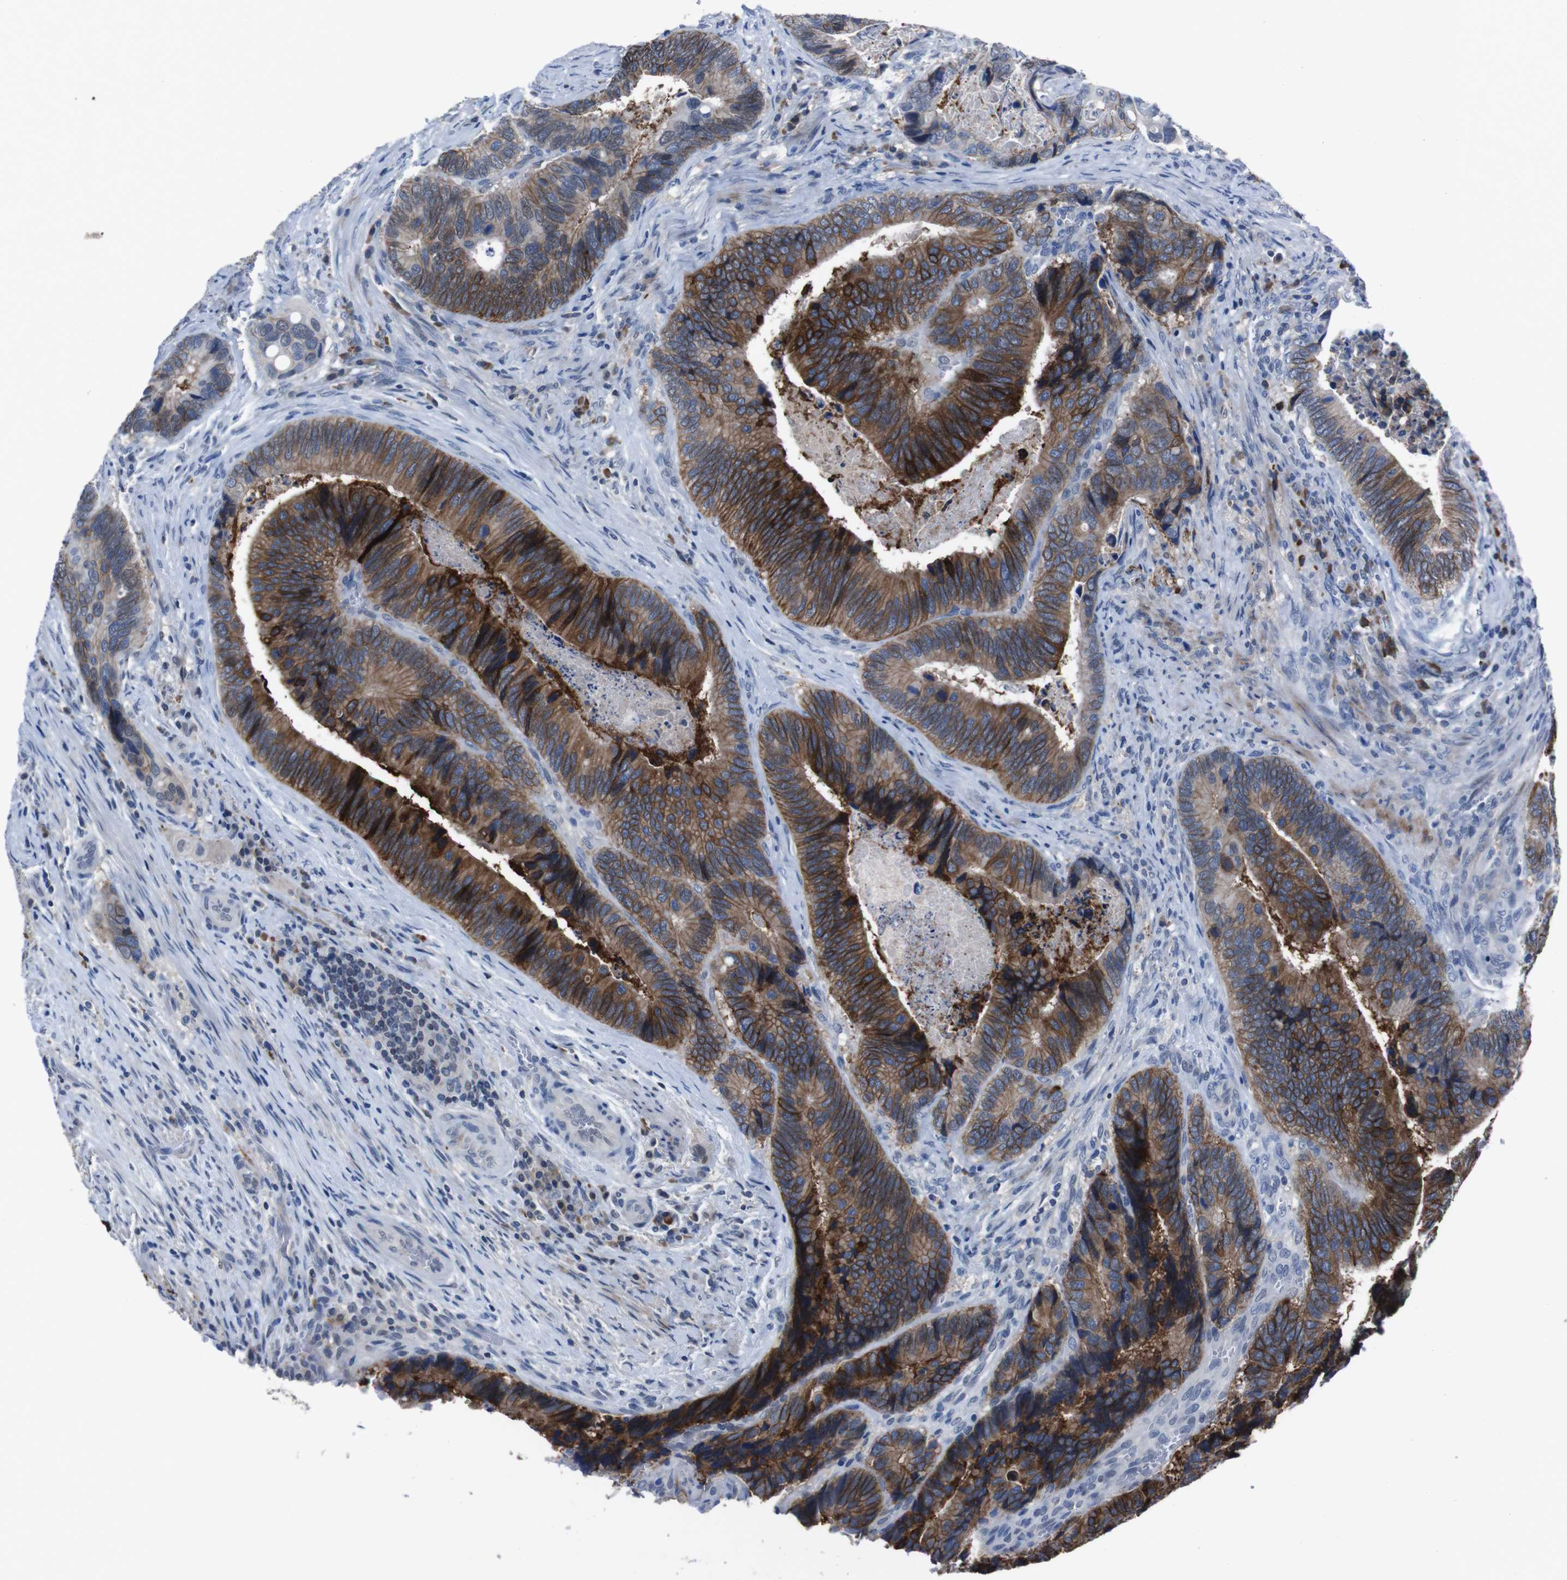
{"staining": {"intensity": "strong", "quantity": ">75%", "location": "cytoplasmic/membranous"}, "tissue": "colorectal cancer", "cell_type": "Tumor cells", "image_type": "cancer", "snomed": [{"axis": "morphology", "description": "Inflammation, NOS"}, {"axis": "morphology", "description": "Adenocarcinoma, NOS"}, {"axis": "topography", "description": "Colon"}], "caption": "Protein expression analysis of human colorectal adenocarcinoma reveals strong cytoplasmic/membranous staining in about >75% of tumor cells. The staining was performed using DAB, with brown indicating positive protein expression. Nuclei are stained blue with hematoxylin.", "gene": "SEMA4B", "patient": {"sex": "male", "age": 72}}